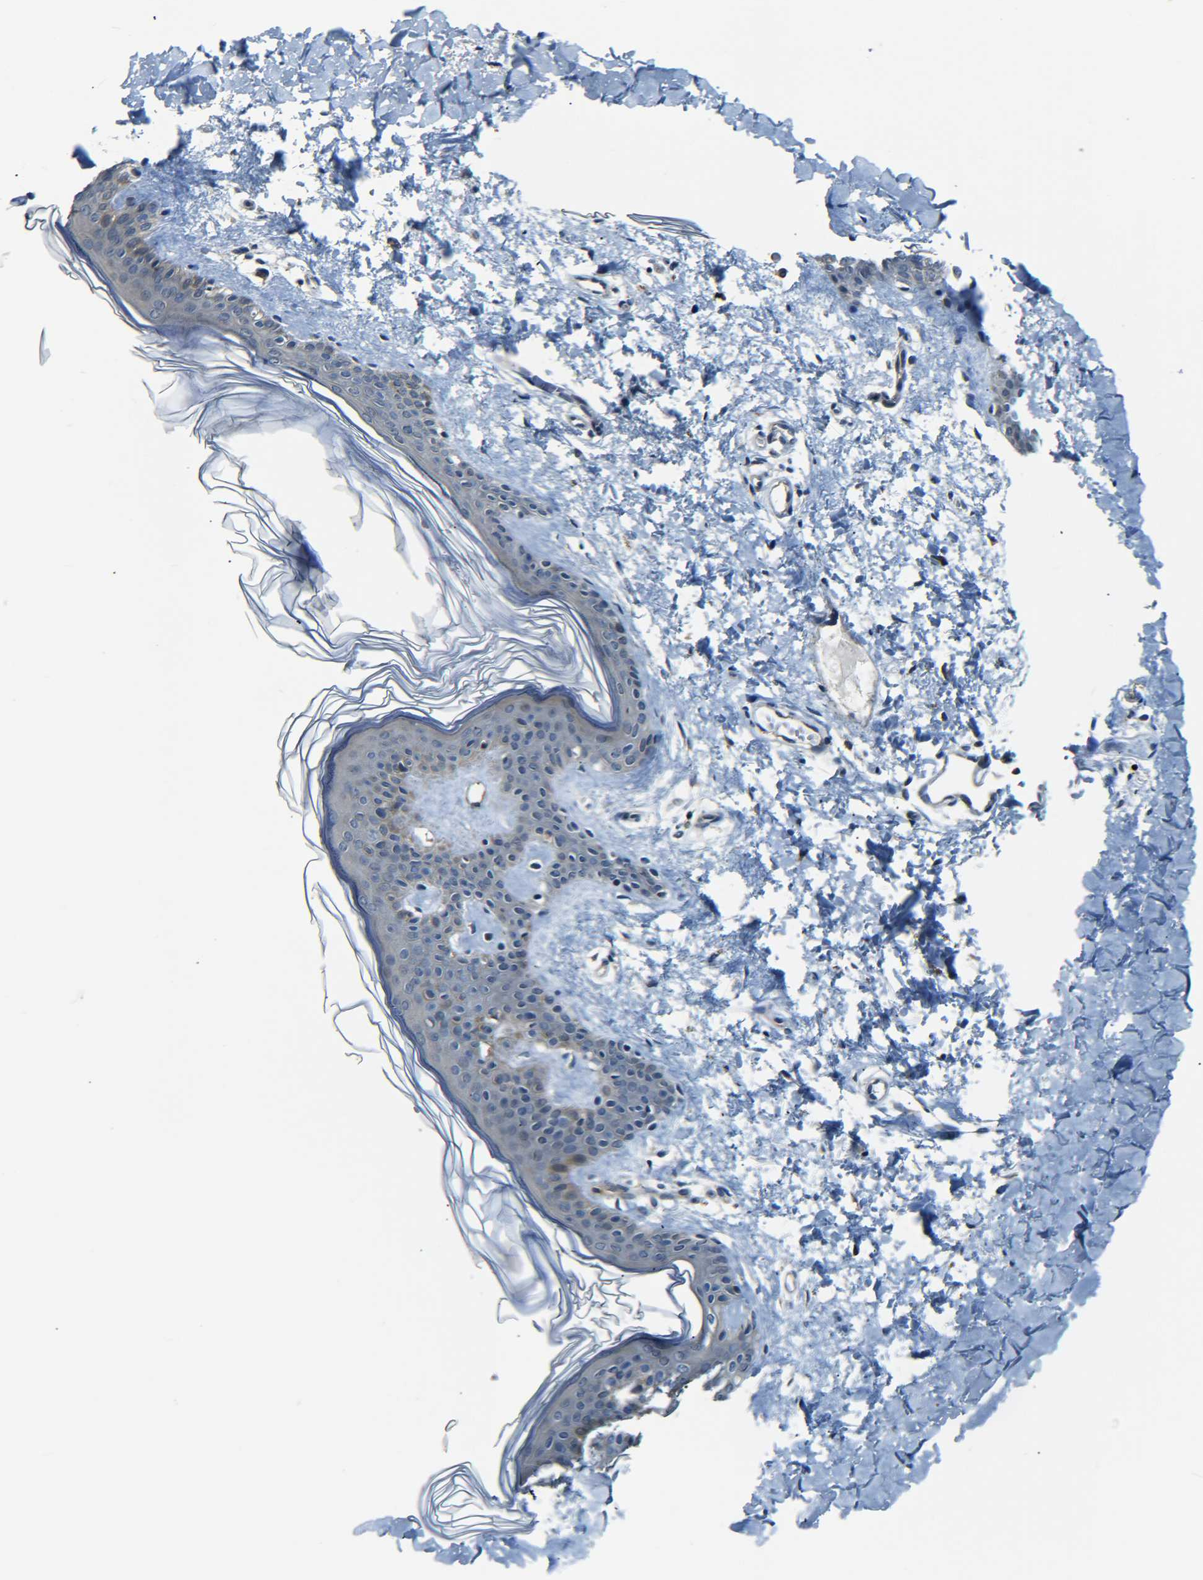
{"staining": {"intensity": "moderate", "quantity": ">75%", "location": "cytoplasmic/membranous"}, "tissue": "skin", "cell_type": "Fibroblasts", "image_type": "normal", "snomed": [{"axis": "morphology", "description": "Normal tissue, NOS"}, {"axis": "topography", "description": "Skin"}], "caption": "This is an image of immunohistochemistry (IHC) staining of benign skin, which shows moderate positivity in the cytoplasmic/membranous of fibroblasts.", "gene": "MEIS1", "patient": {"sex": "female", "age": 41}}